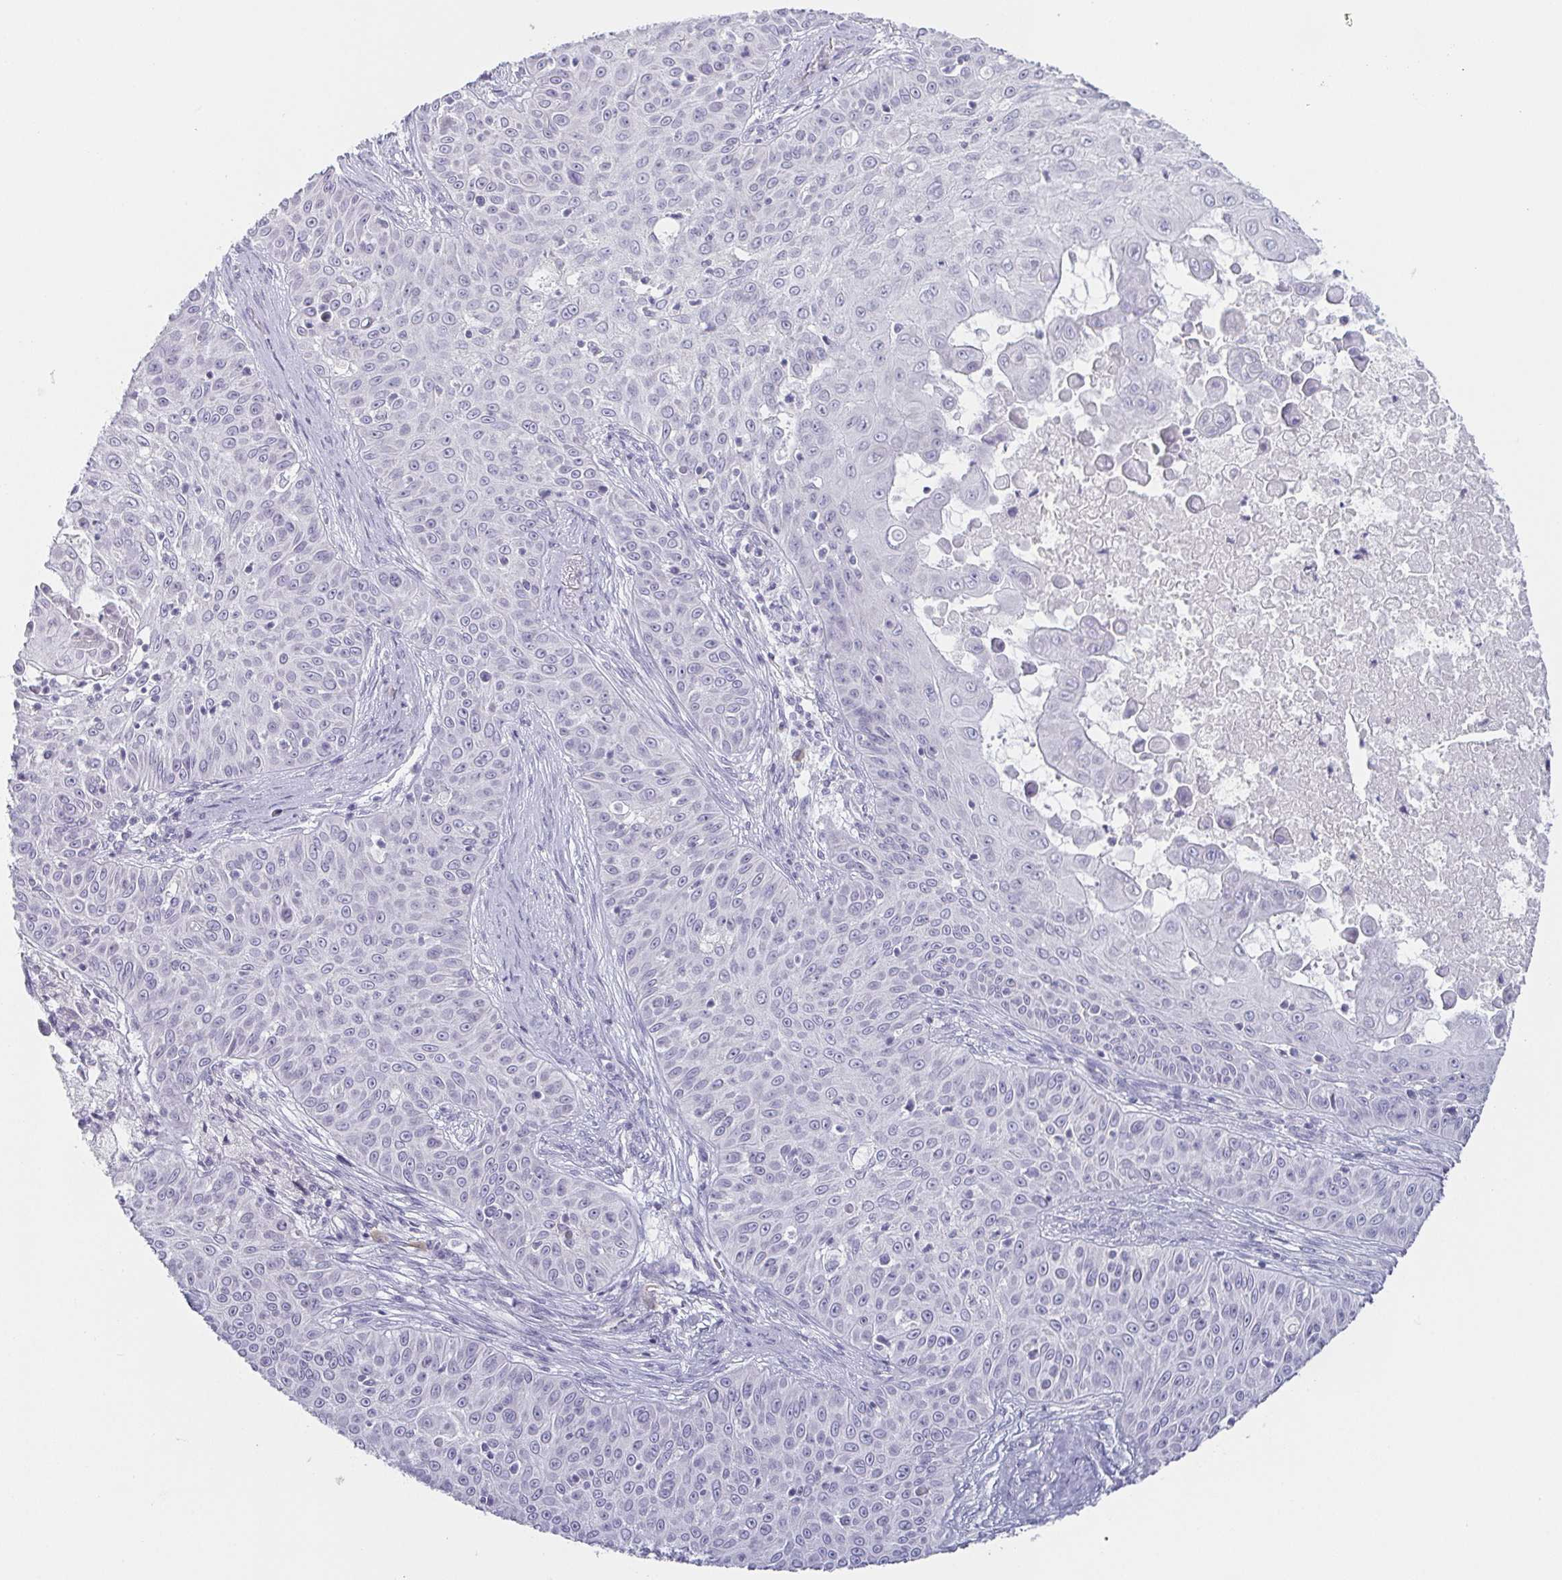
{"staining": {"intensity": "negative", "quantity": "none", "location": "none"}, "tissue": "skin cancer", "cell_type": "Tumor cells", "image_type": "cancer", "snomed": [{"axis": "morphology", "description": "Squamous cell carcinoma, NOS"}, {"axis": "topography", "description": "Skin"}], "caption": "High power microscopy image of an IHC micrograph of skin squamous cell carcinoma, revealing no significant expression in tumor cells.", "gene": "PRR27", "patient": {"sex": "male", "age": 82}}